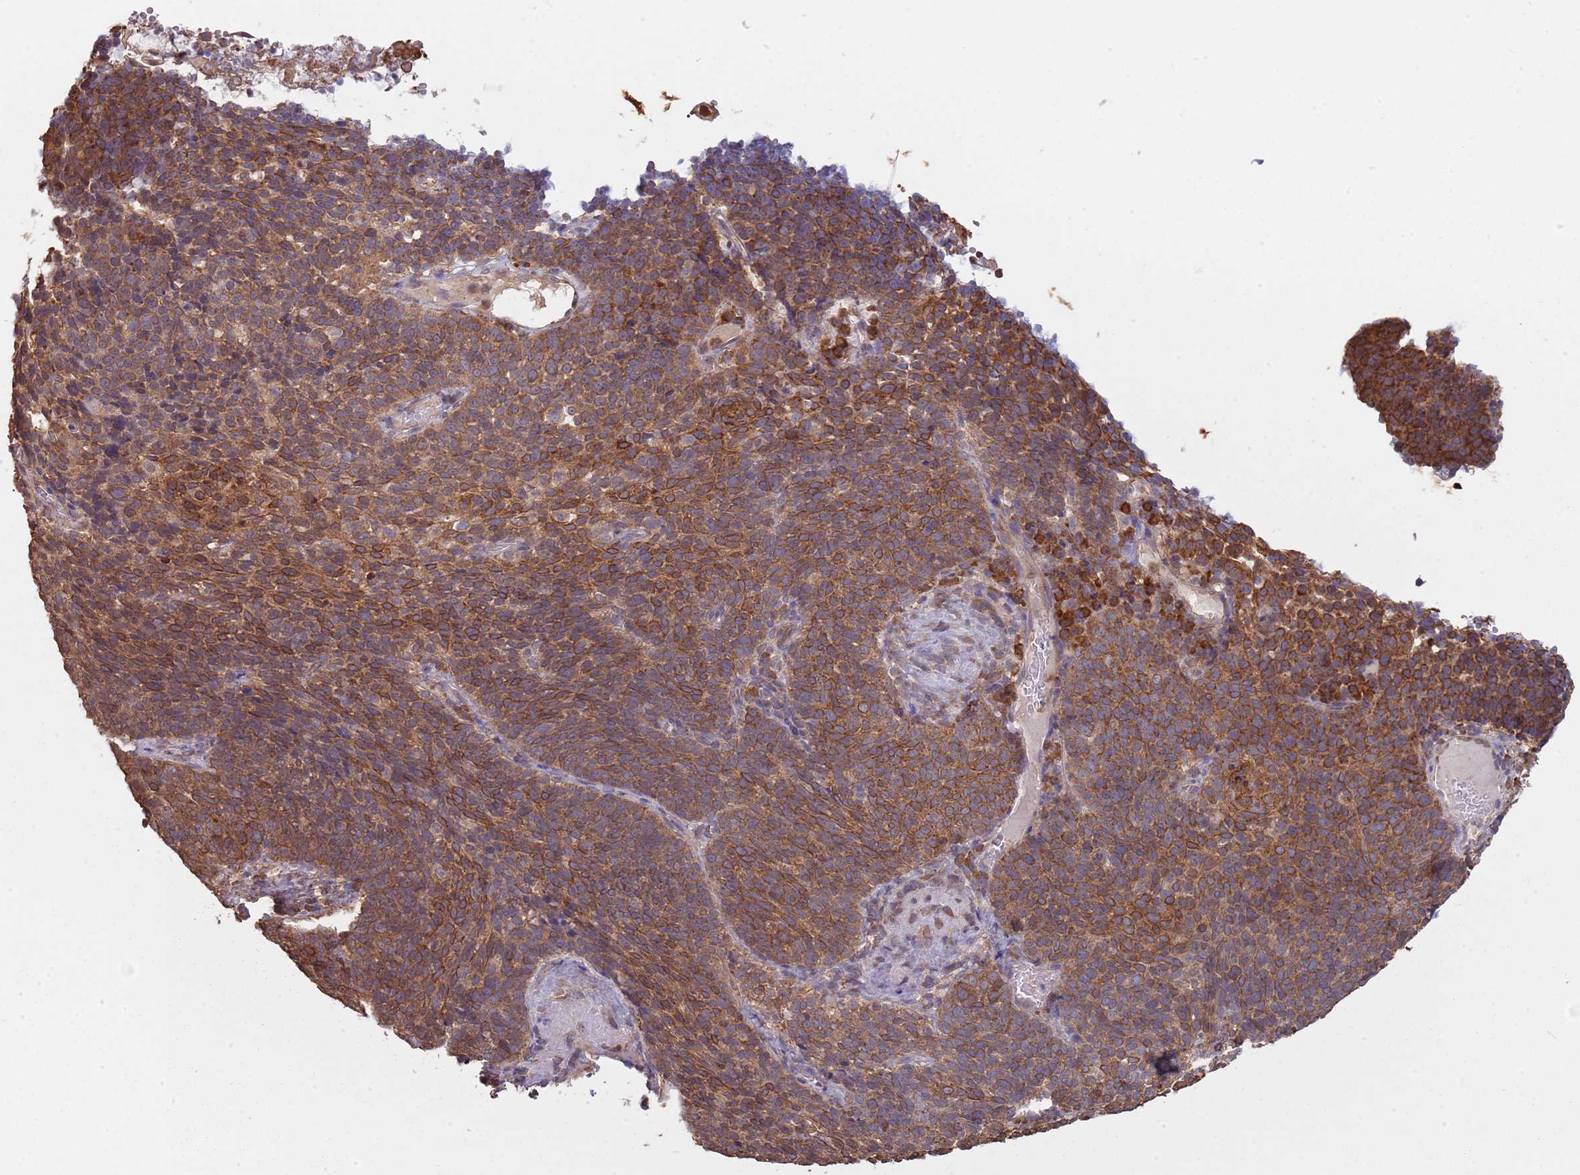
{"staining": {"intensity": "strong", "quantity": ">75%", "location": "cytoplasmic/membranous"}, "tissue": "cervical cancer", "cell_type": "Tumor cells", "image_type": "cancer", "snomed": [{"axis": "morphology", "description": "Normal tissue, NOS"}, {"axis": "morphology", "description": "Squamous cell carcinoma, NOS"}, {"axis": "topography", "description": "Cervix"}], "caption": "Brown immunohistochemical staining in human cervical squamous cell carcinoma shows strong cytoplasmic/membranous expression in approximately >75% of tumor cells. The staining is performed using DAB (3,3'-diaminobenzidine) brown chromogen to label protein expression. The nuclei are counter-stained blue using hematoxylin.", "gene": "COG4", "patient": {"sex": "female", "age": 39}}